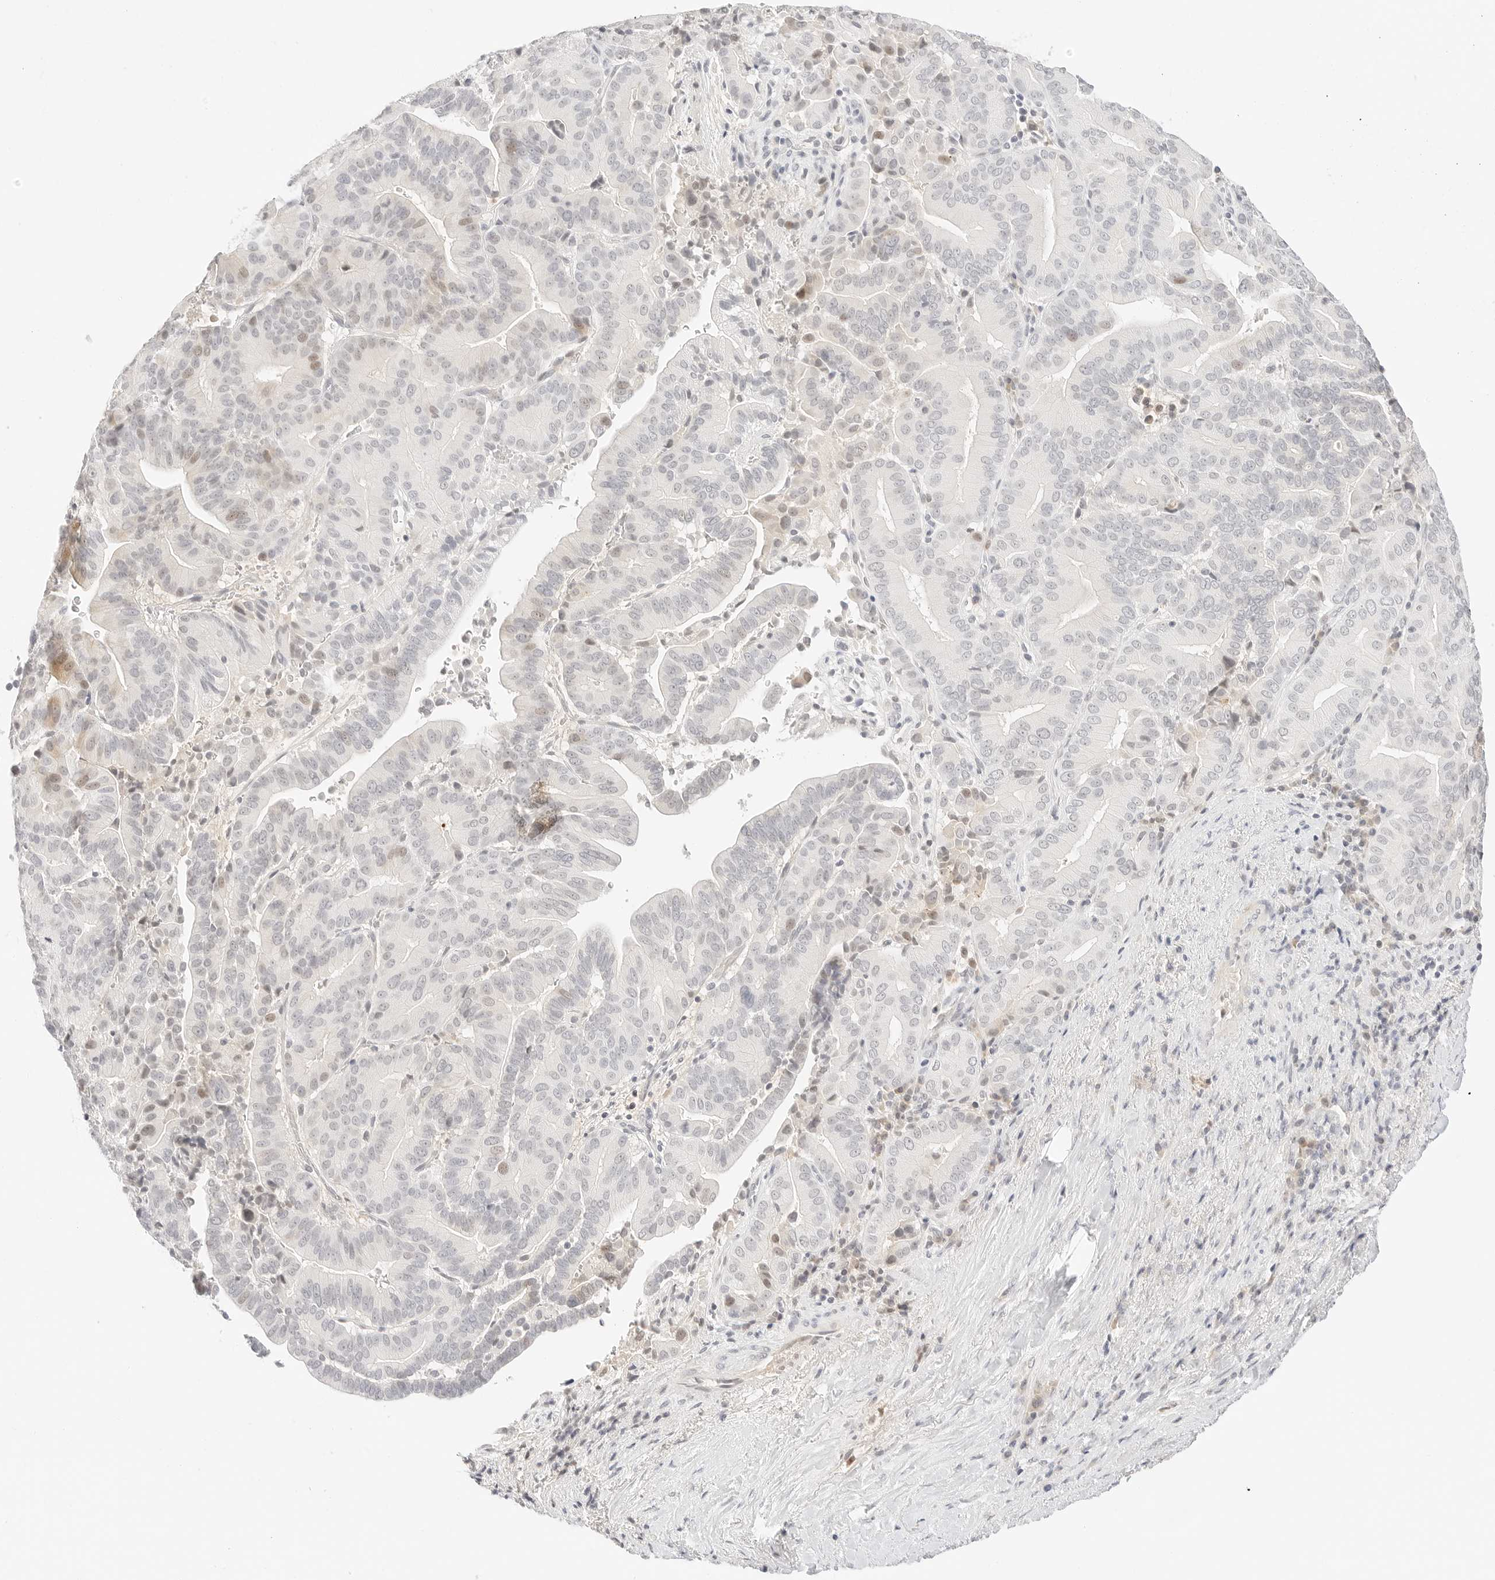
{"staining": {"intensity": "weak", "quantity": "<25%", "location": "nuclear"}, "tissue": "liver cancer", "cell_type": "Tumor cells", "image_type": "cancer", "snomed": [{"axis": "morphology", "description": "Cholangiocarcinoma"}, {"axis": "topography", "description": "Liver"}], "caption": "DAB (3,3'-diaminobenzidine) immunohistochemical staining of liver cholangiocarcinoma exhibits no significant expression in tumor cells. The staining is performed using DAB brown chromogen with nuclei counter-stained in using hematoxylin.", "gene": "XKR4", "patient": {"sex": "female", "age": 75}}